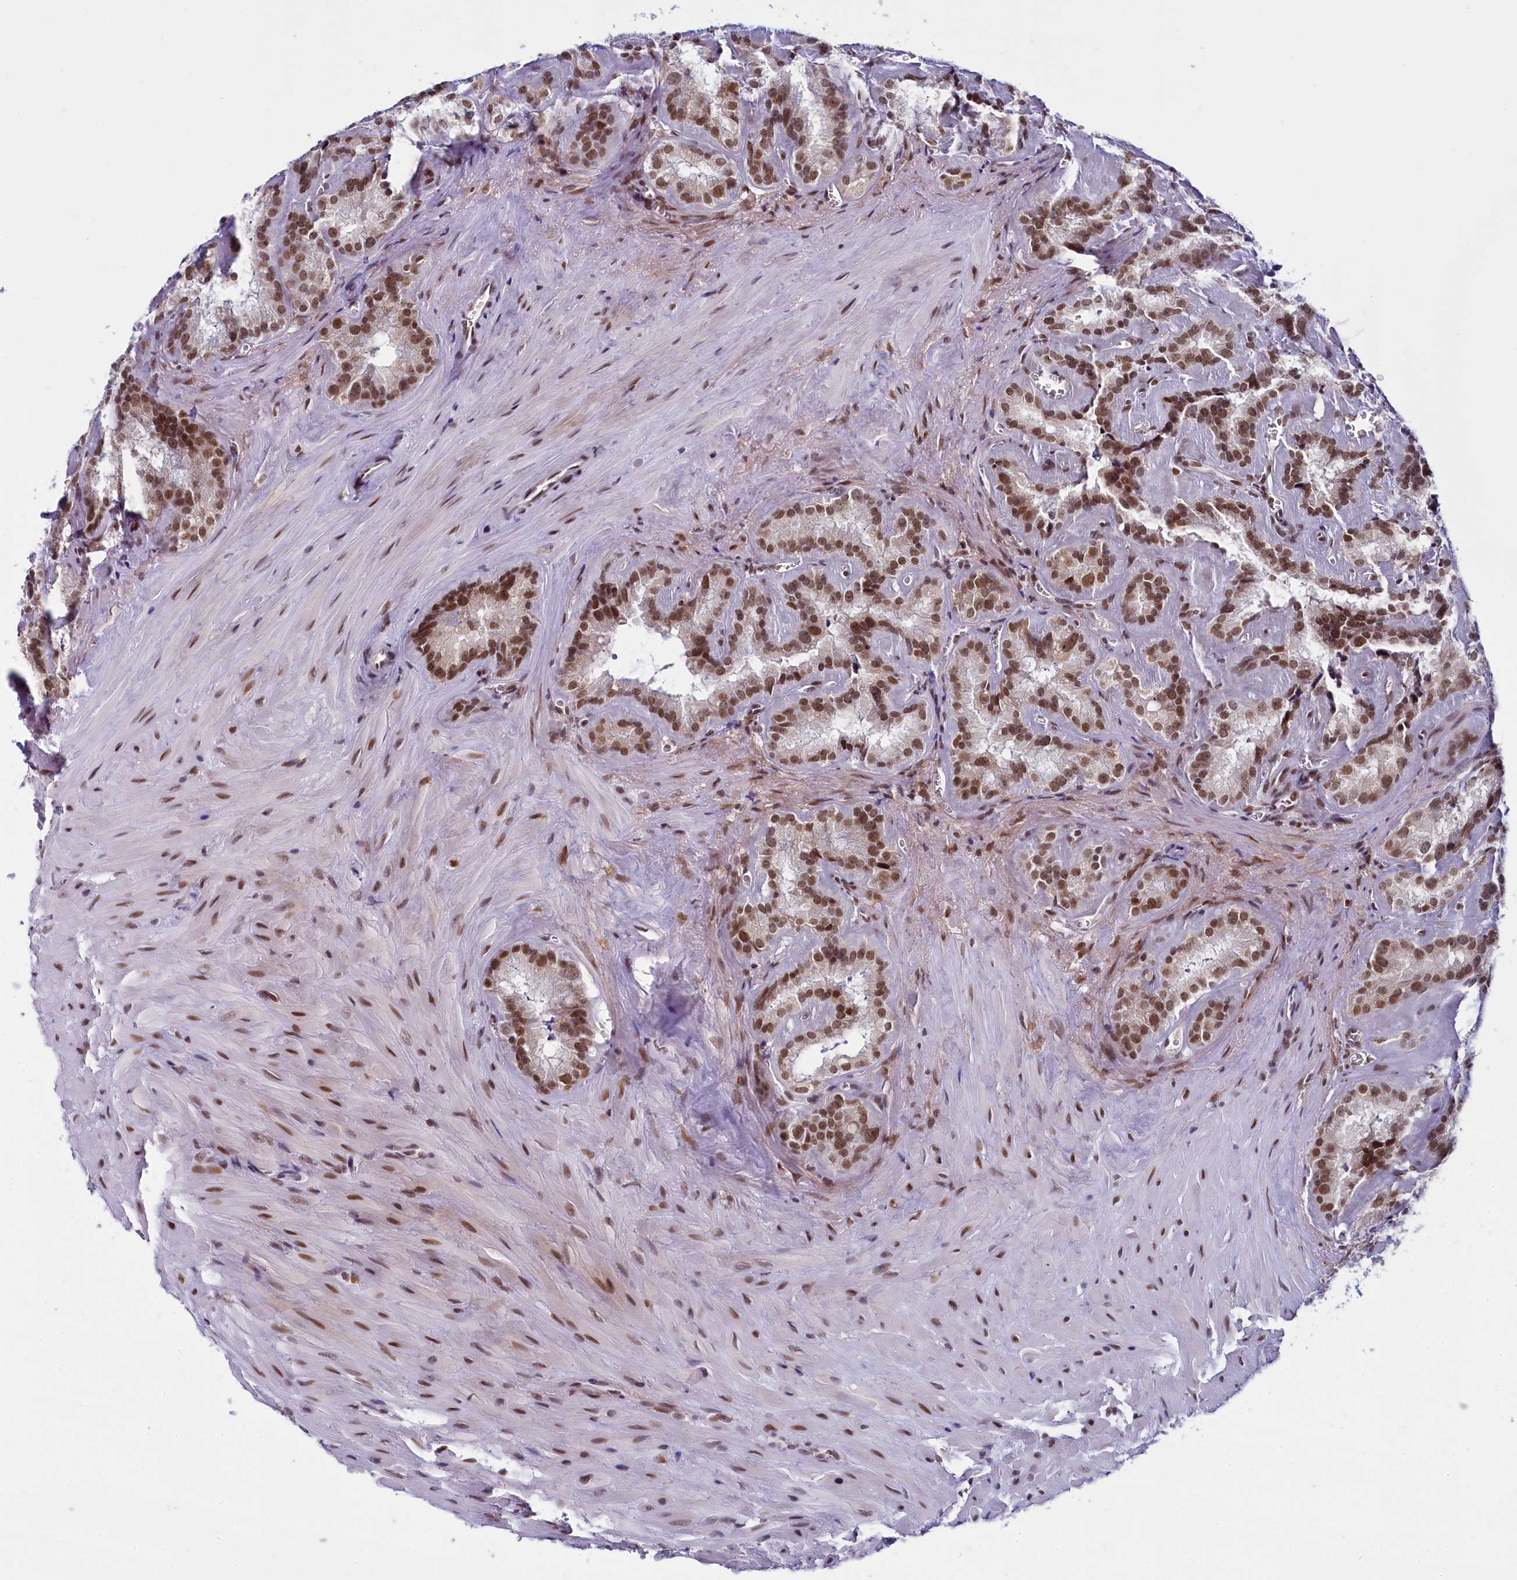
{"staining": {"intensity": "strong", "quantity": "25%-75%", "location": "nuclear"}, "tissue": "seminal vesicle", "cell_type": "Glandular cells", "image_type": "normal", "snomed": [{"axis": "morphology", "description": "Normal tissue, NOS"}, {"axis": "topography", "description": "Prostate"}, {"axis": "topography", "description": "Seminal veicle"}], "caption": "This is an image of IHC staining of benign seminal vesicle, which shows strong positivity in the nuclear of glandular cells.", "gene": "PPHLN1", "patient": {"sex": "male", "age": 59}}